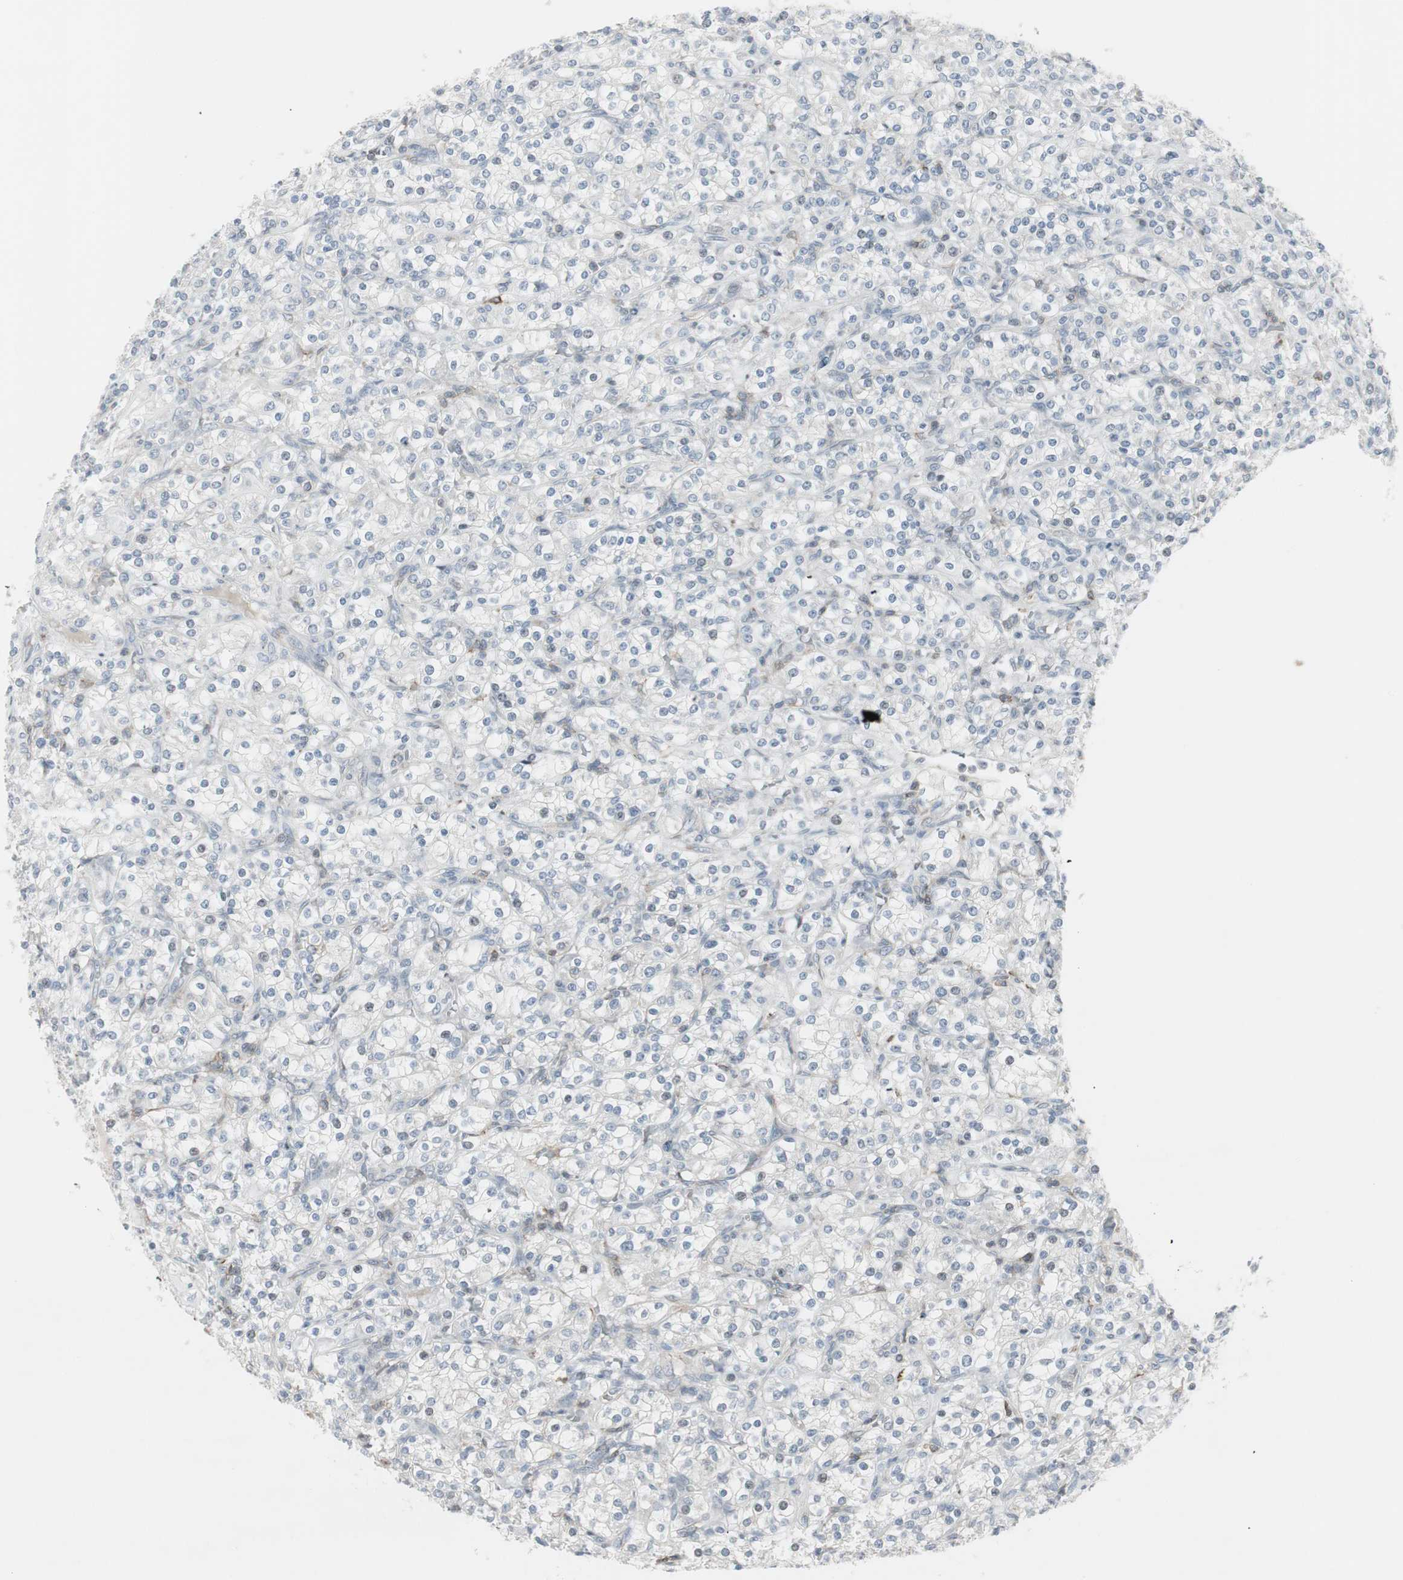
{"staining": {"intensity": "negative", "quantity": "none", "location": "none"}, "tissue": "renal cancer", "cell_type": "Tumor cells", "image_type": "cancer", "snomed": [{"axis": "morphology", "description": "Adenocarcinoma, NOS"}, {"axis": "topography", "description": "Kidney"}], "caption": "This is an immunohistochemistry (IHC) photomicrograph of human adenocarcinoma (renal). There is no positivity in tumor cells.", "gene": "MAP4K4", "patient": {"sex": "male", "age": 77}}